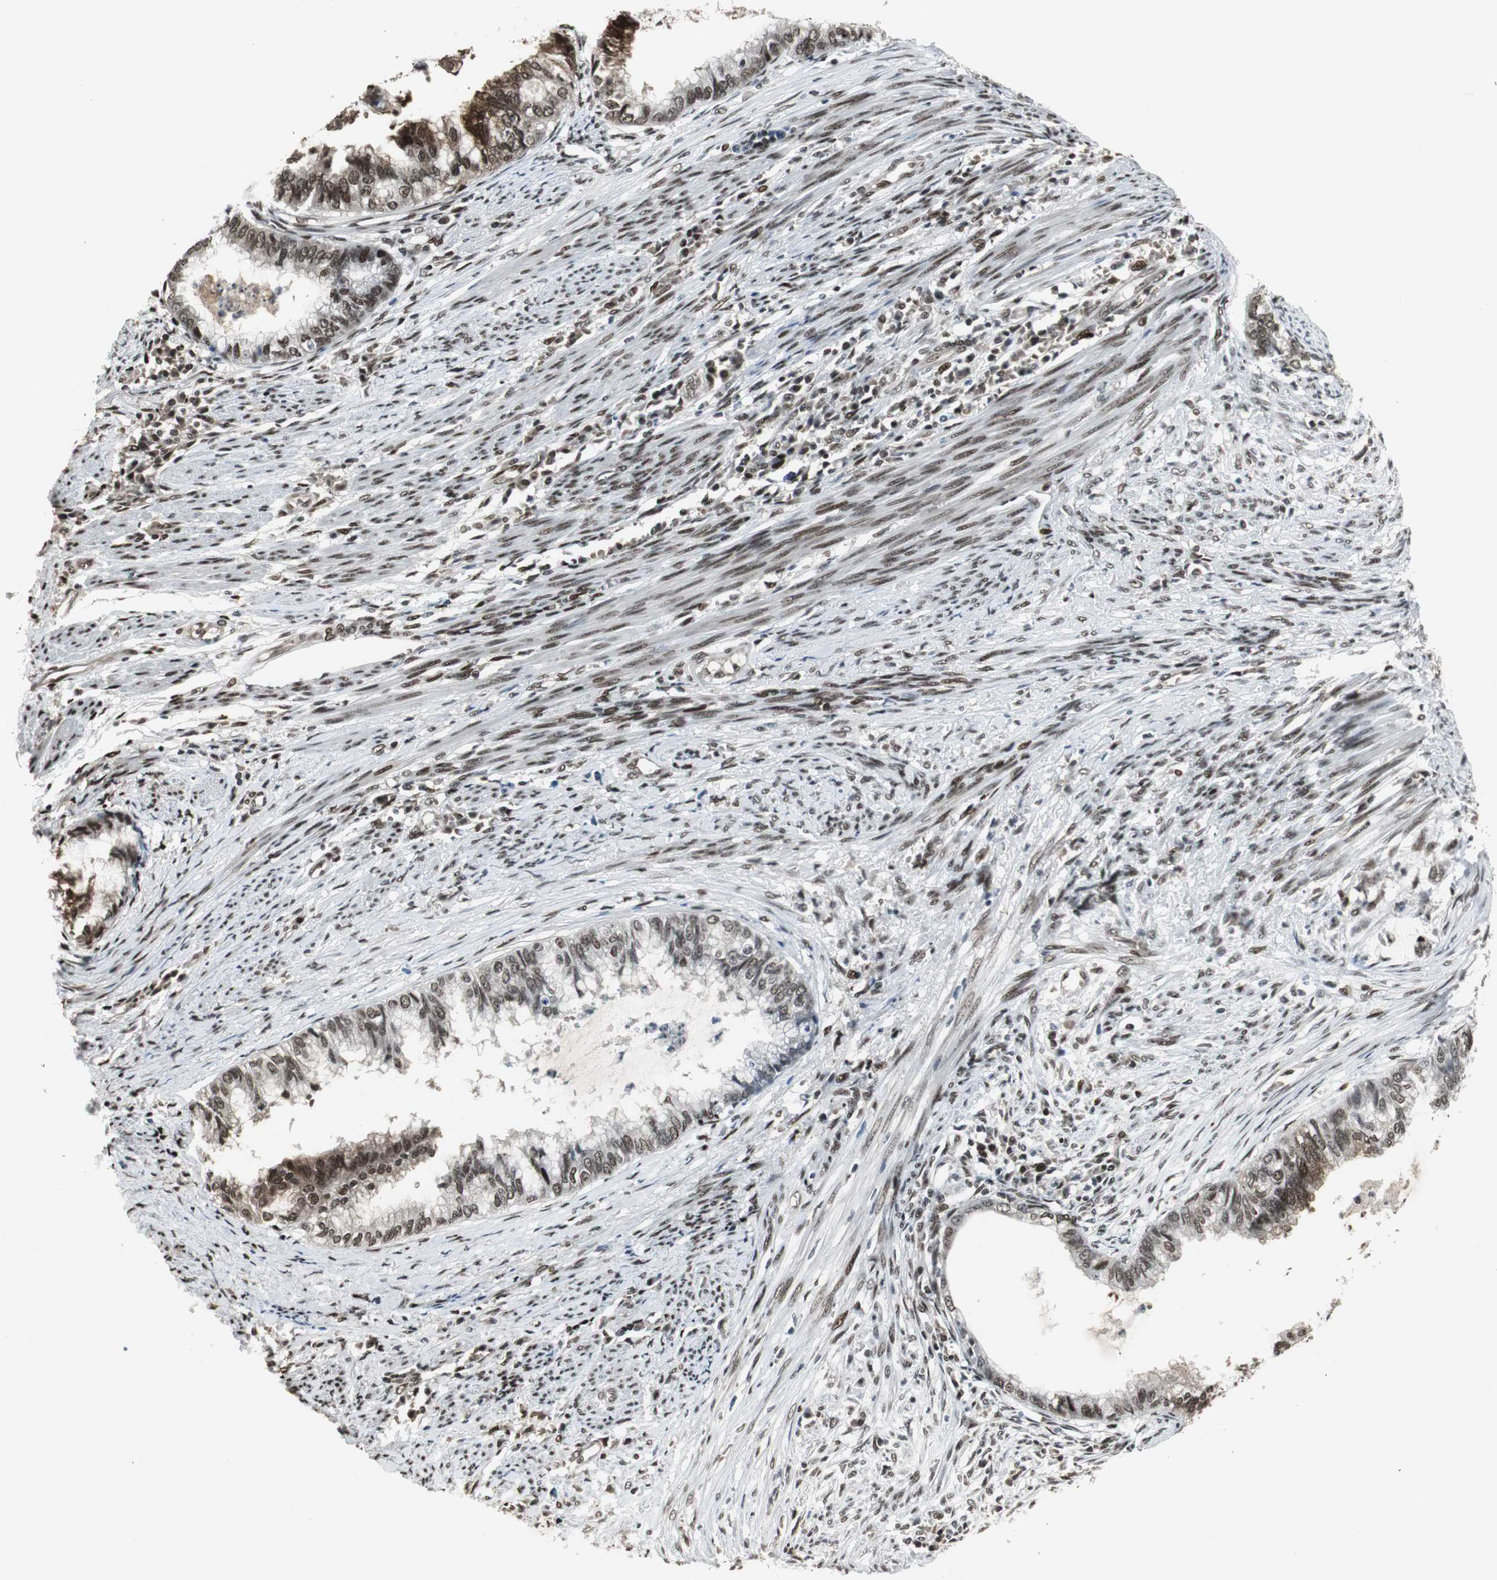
{"staining": {"intensity": "moderate", "quantity": ">75%", "location": "nuclear"}, "tissue": "endometrial cancer", "cell_type": "Tumor cells", "image_type": "cancer", "snomed": [{"axis": "morphology", "description": "Adenocarcinoma, NOS"}, {"axis": "topography", "description": "Endometrium"}], "caption": "Protein staining exhibits moderate nuclear expression in about >75% of tumor cells in endometrial cancer (adenocarcinoma).", "gene": "TAF5", "patient": {"sex": "female", "age": 79}}